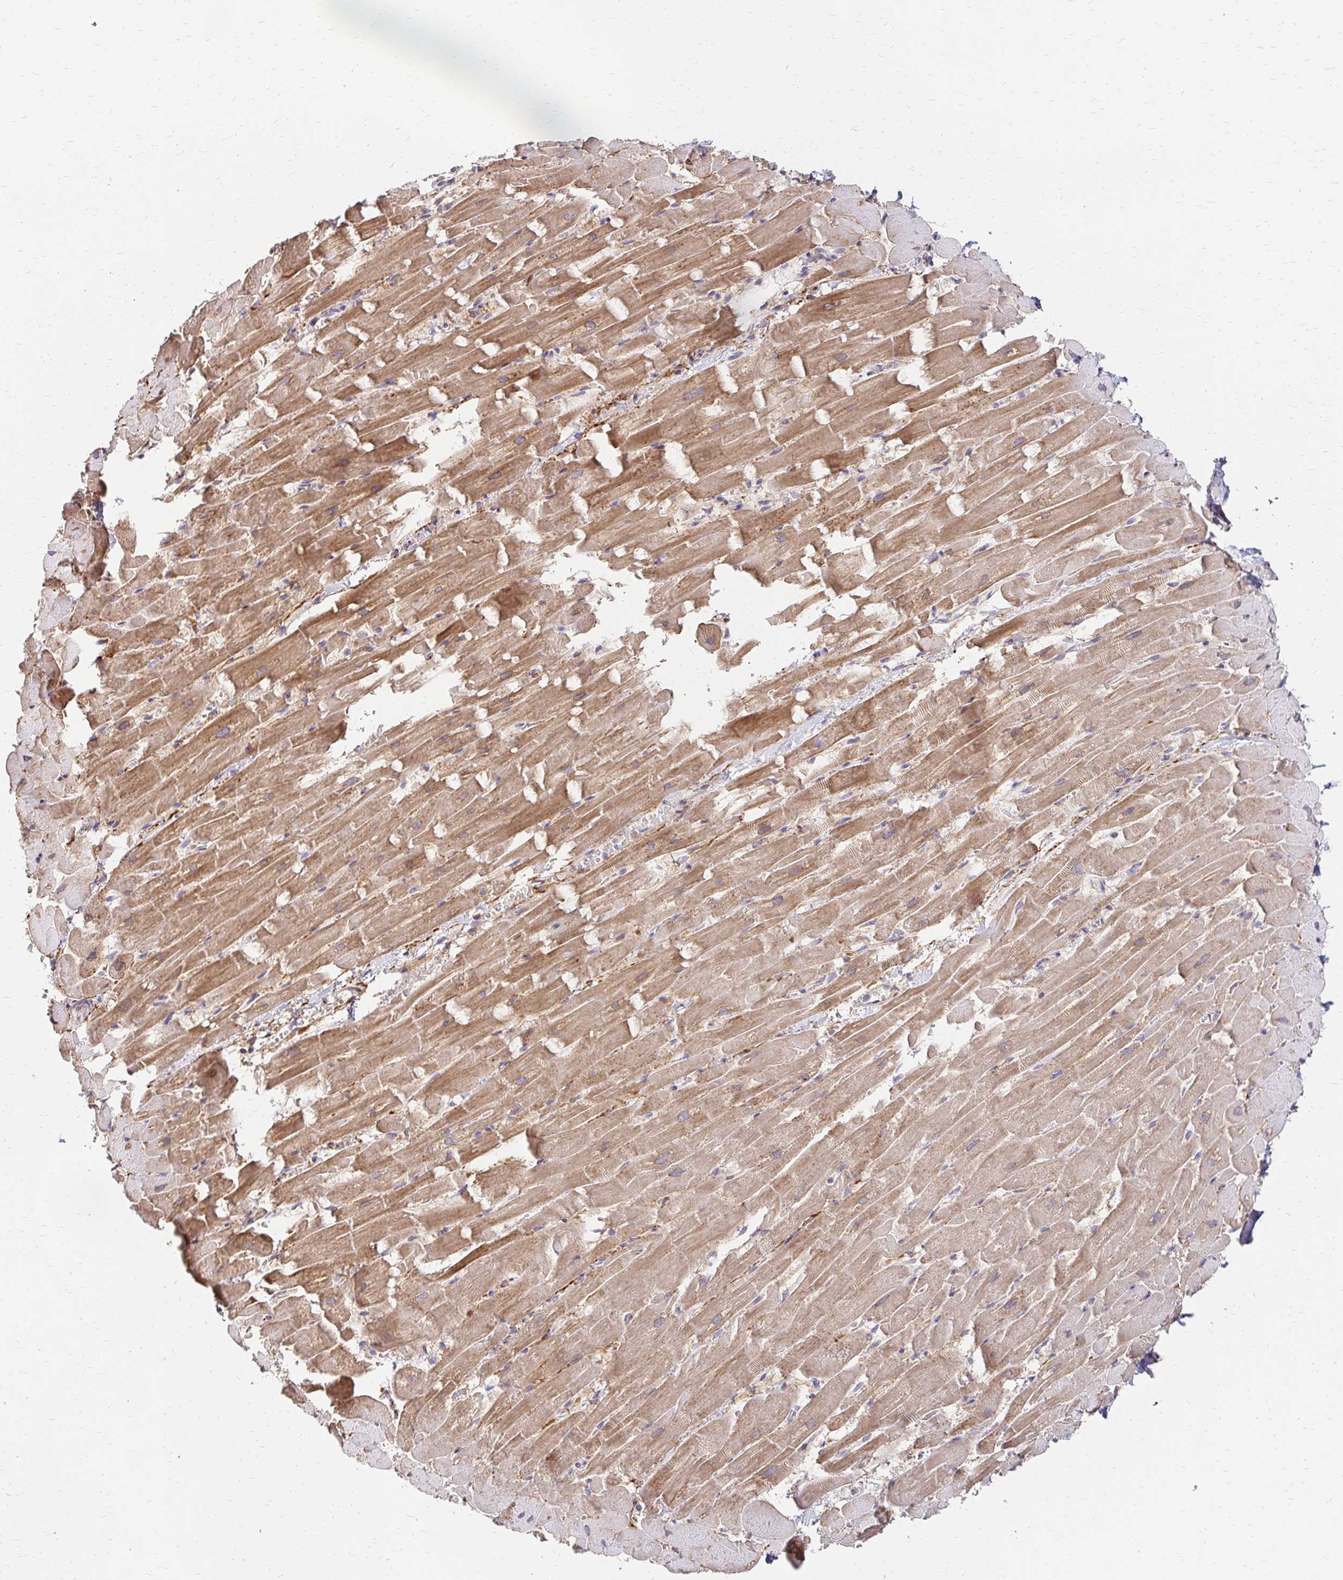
{"staining": {"intensity": "moderate", "quantity": ">75%", "location": "cytoplasmic/membranous"}, "tissue": "heart muscle", "cell_type": "Cardiomyocytes", "image_type": "normal", "snomed": [{"axis": "morphology", "description": "Normal tissue, NOS"}, {"axis": "topography", "description": "Heart"}], "caption": "Heart muscle was stained to show a protein in brown. There is medium levels of moderate cytoplasmic/membranous positivity in approximately >75% of cardiomyocytes.", "gene": "PRIMA1", "patient": {"sex": "male", "age": 37}}